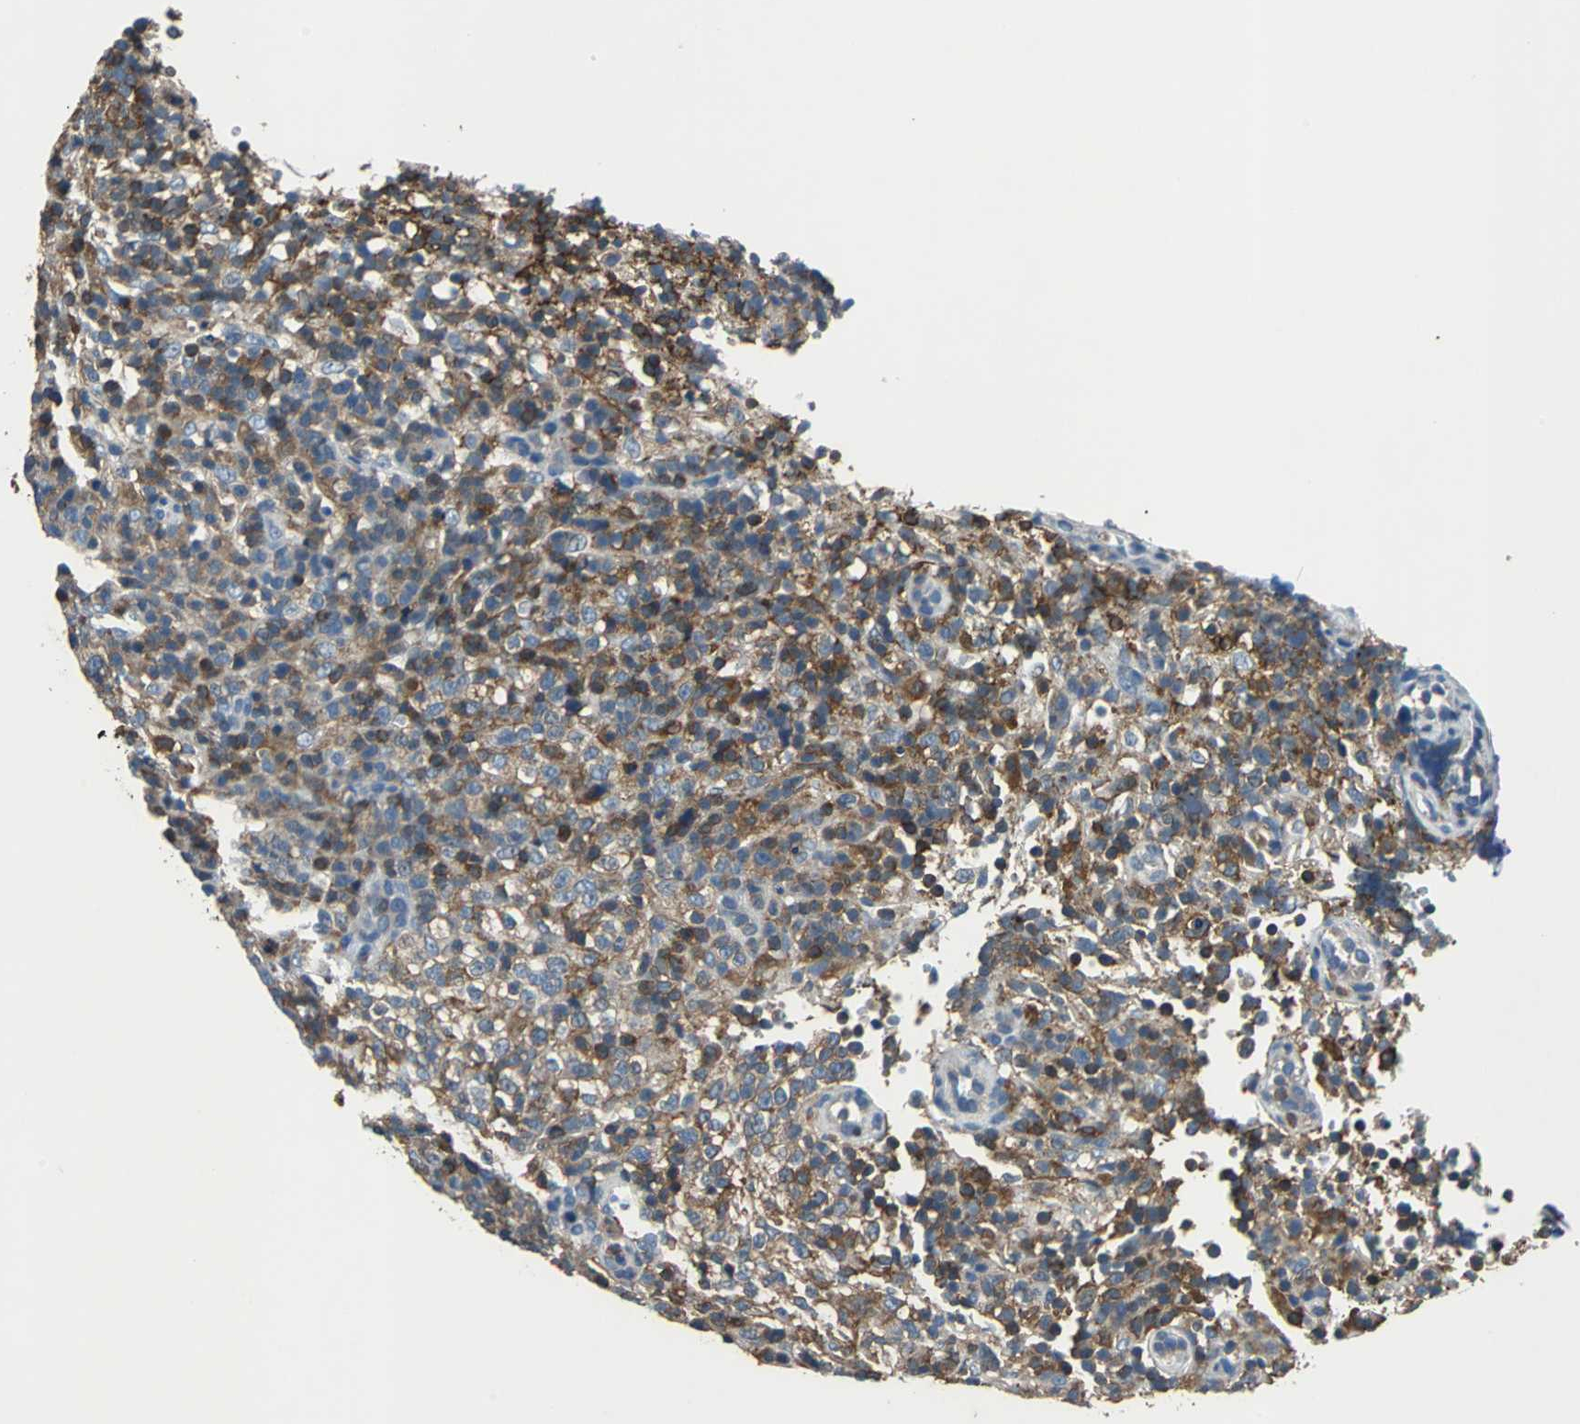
{"staining": {"intensity": "moderate", "quantity": "25%-75%", "location": "cytoplasmic/membranous"}, "tissue": "lymphoma", "cell_type": "Tumor cells", "image_type": "cancer", "snomed": [{"axis": "morphology", "description": "Malignant lymphoma, non-Hodgkin's type, High grade"}, {"axis": "topography", "description": "Lymph node"}], "caption": "Immunohistochemical staining of lymphoma demonstrates medium levels of moderate cytoplasmic/membranous protein expression in about 25%-75% of tumor cells.", "gene": "PRKCA", "patient": {"sex": "female", "age": 76}}